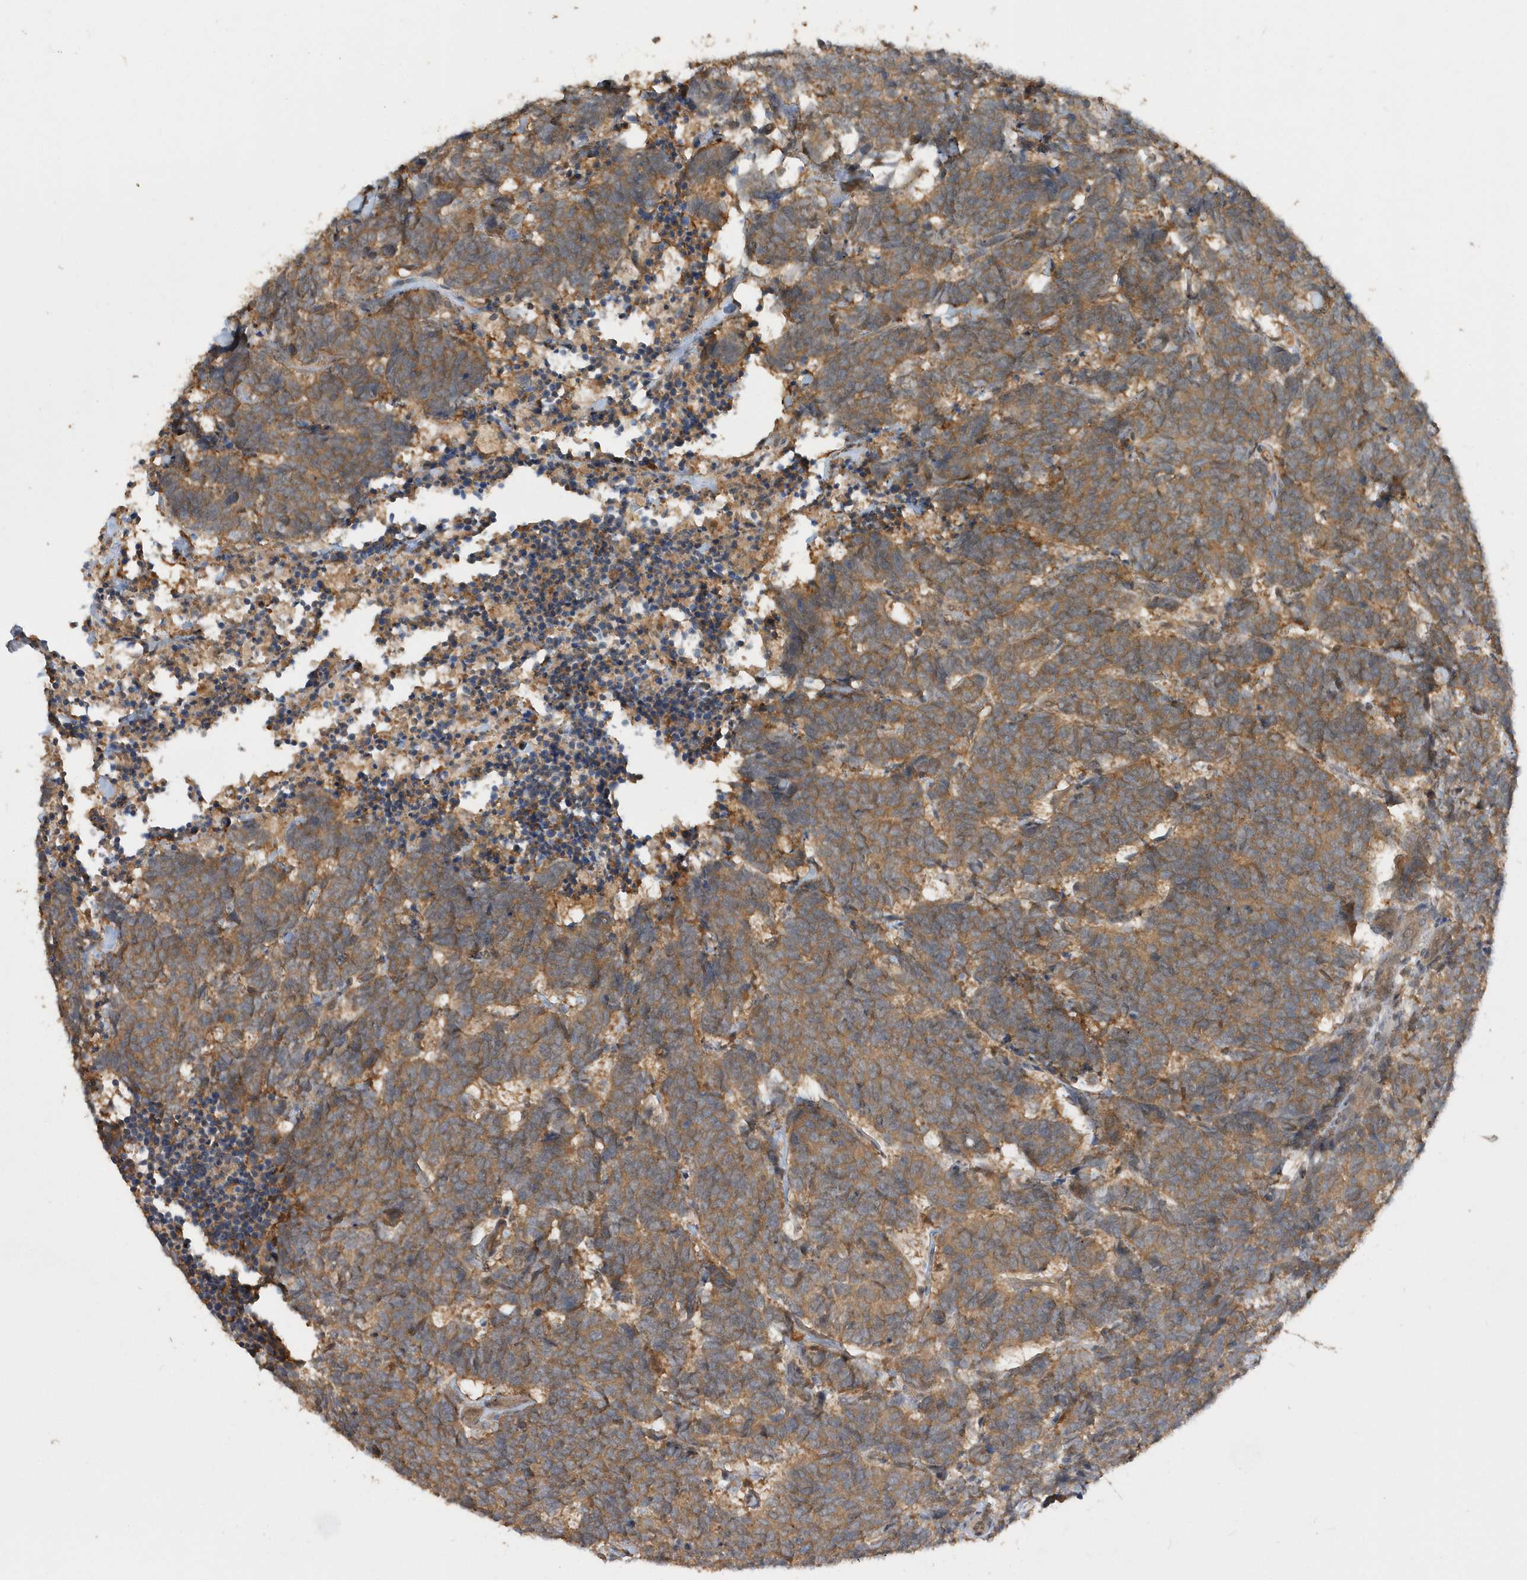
{"staining": {"intensity": "moderate", "quantity": ">75%", "location": "cytoplasmic/membranous"}, "tissue": "carcinoid", "cell_type": "Tumor cells", "image_type": "cancer", "snomed": [{"axis": "morphology", "description": "Carcinoma, NOS"}, {"axis": "morphology", "description": "Carcinoid, malignant, NOS"}, {"axis": "topography", "description": "Urinary bladder"}], "caption": "This is an image of immunohistochemistry staining of malignant carcinoid, which shows moderate staining in the cytoplasmic/membranous of tumor cells.", "gene": "RPE", "patient": {"sex": "male", "age": 57}}